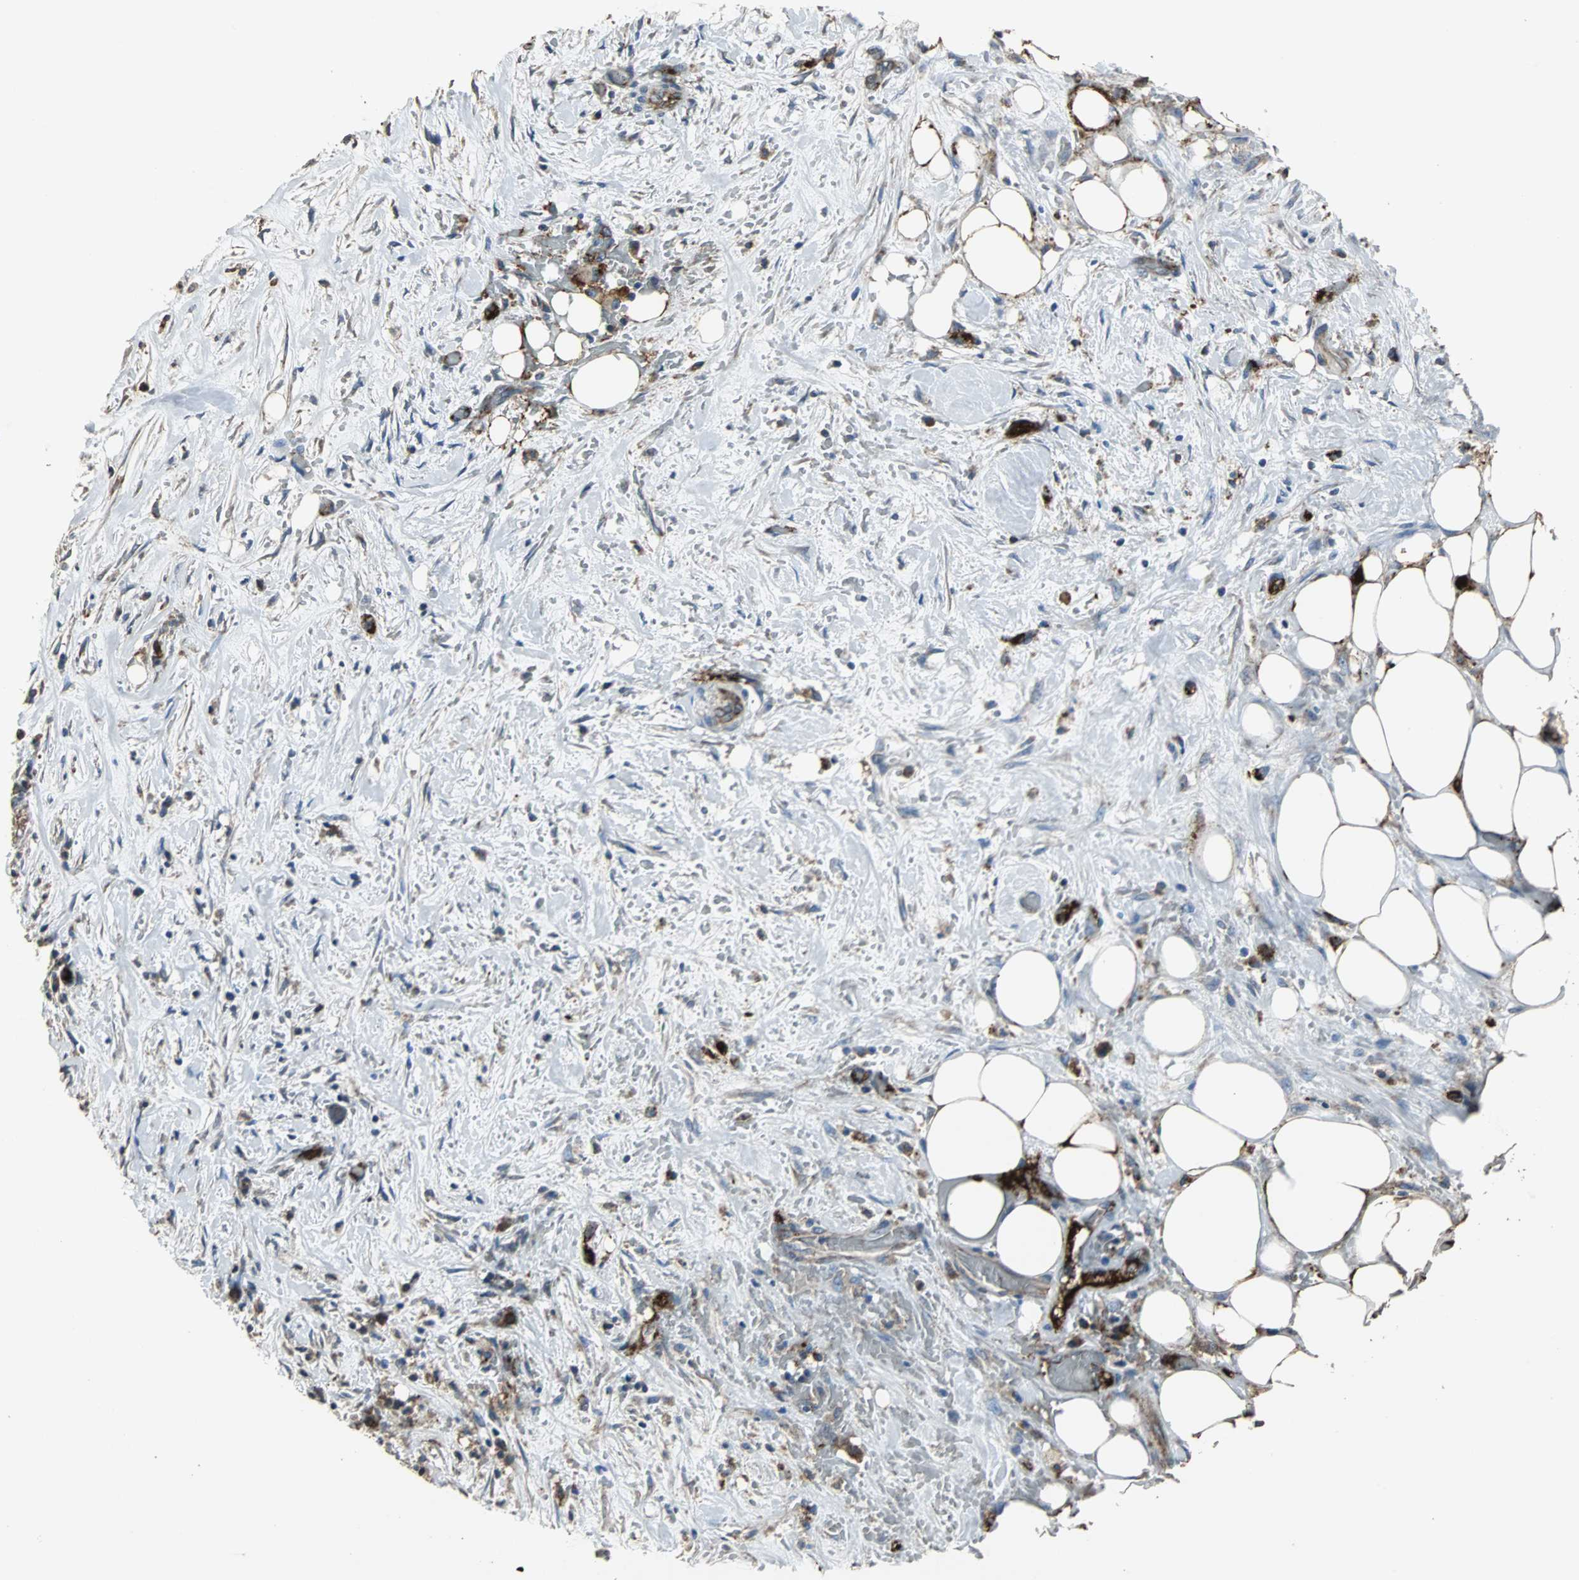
{"staining": {"intensity": "moderate", "quantity": ">75%", "location": "cytoplasmic/membranous"}, "tissue": "liver cancer", "cell_type": "Tumor cells", "image_type": "cancer", "snomed": [{"axis": "morphology", "description": "Cholangiocarcinoma"}, {"axis": "topography", "description": "Liver"}], "caption": "Protein expression analysis of human liver cholangiocarcinoma reveals moderate cytoplasmic/membranous positivity in about >75% of tumor cells.", "gene": "F11R", "patient": {"sex": "female", "age": 68}}